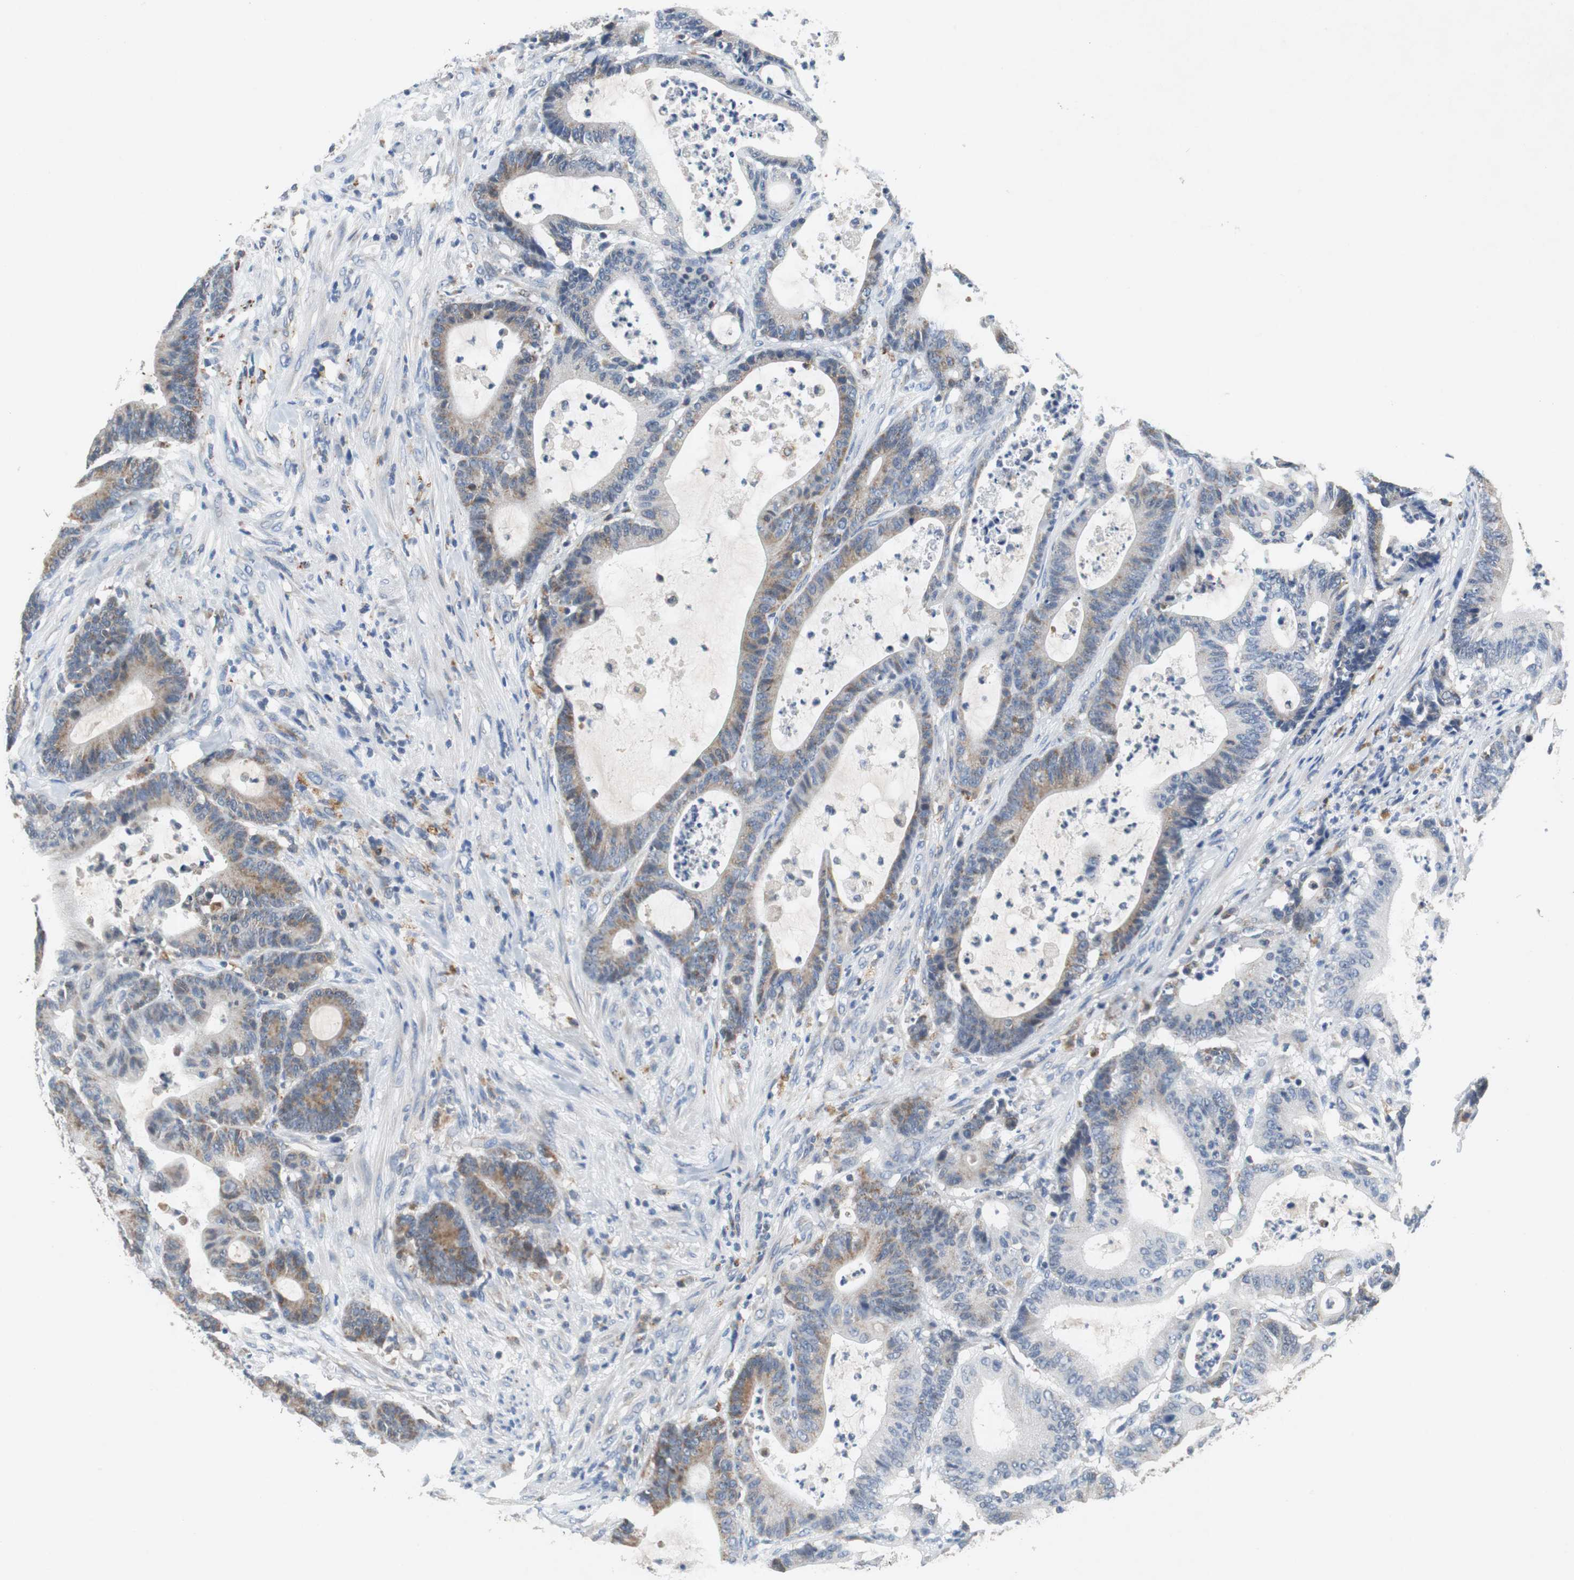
{"staining": {"intensity": "weak", "quantity": "25%-75%", "location": "cytoplasmic/membranous"}, "tissue": "colorectal cancer", "cell_type": "Tumor cells", "image_type": "cancer", "snomed": [{"axis": "morphology", "description": "Adenocarcinoma, NOS"}, {"axis": "topography", "description": "Colon"}], "caption": "Weak cytoplasmic/membranous protein positivity is identified in about 25%-75% of tumor cells in colorectal cancer.", "gene": "NLGN1", "patient": {"sex": "female", "age": 84}}